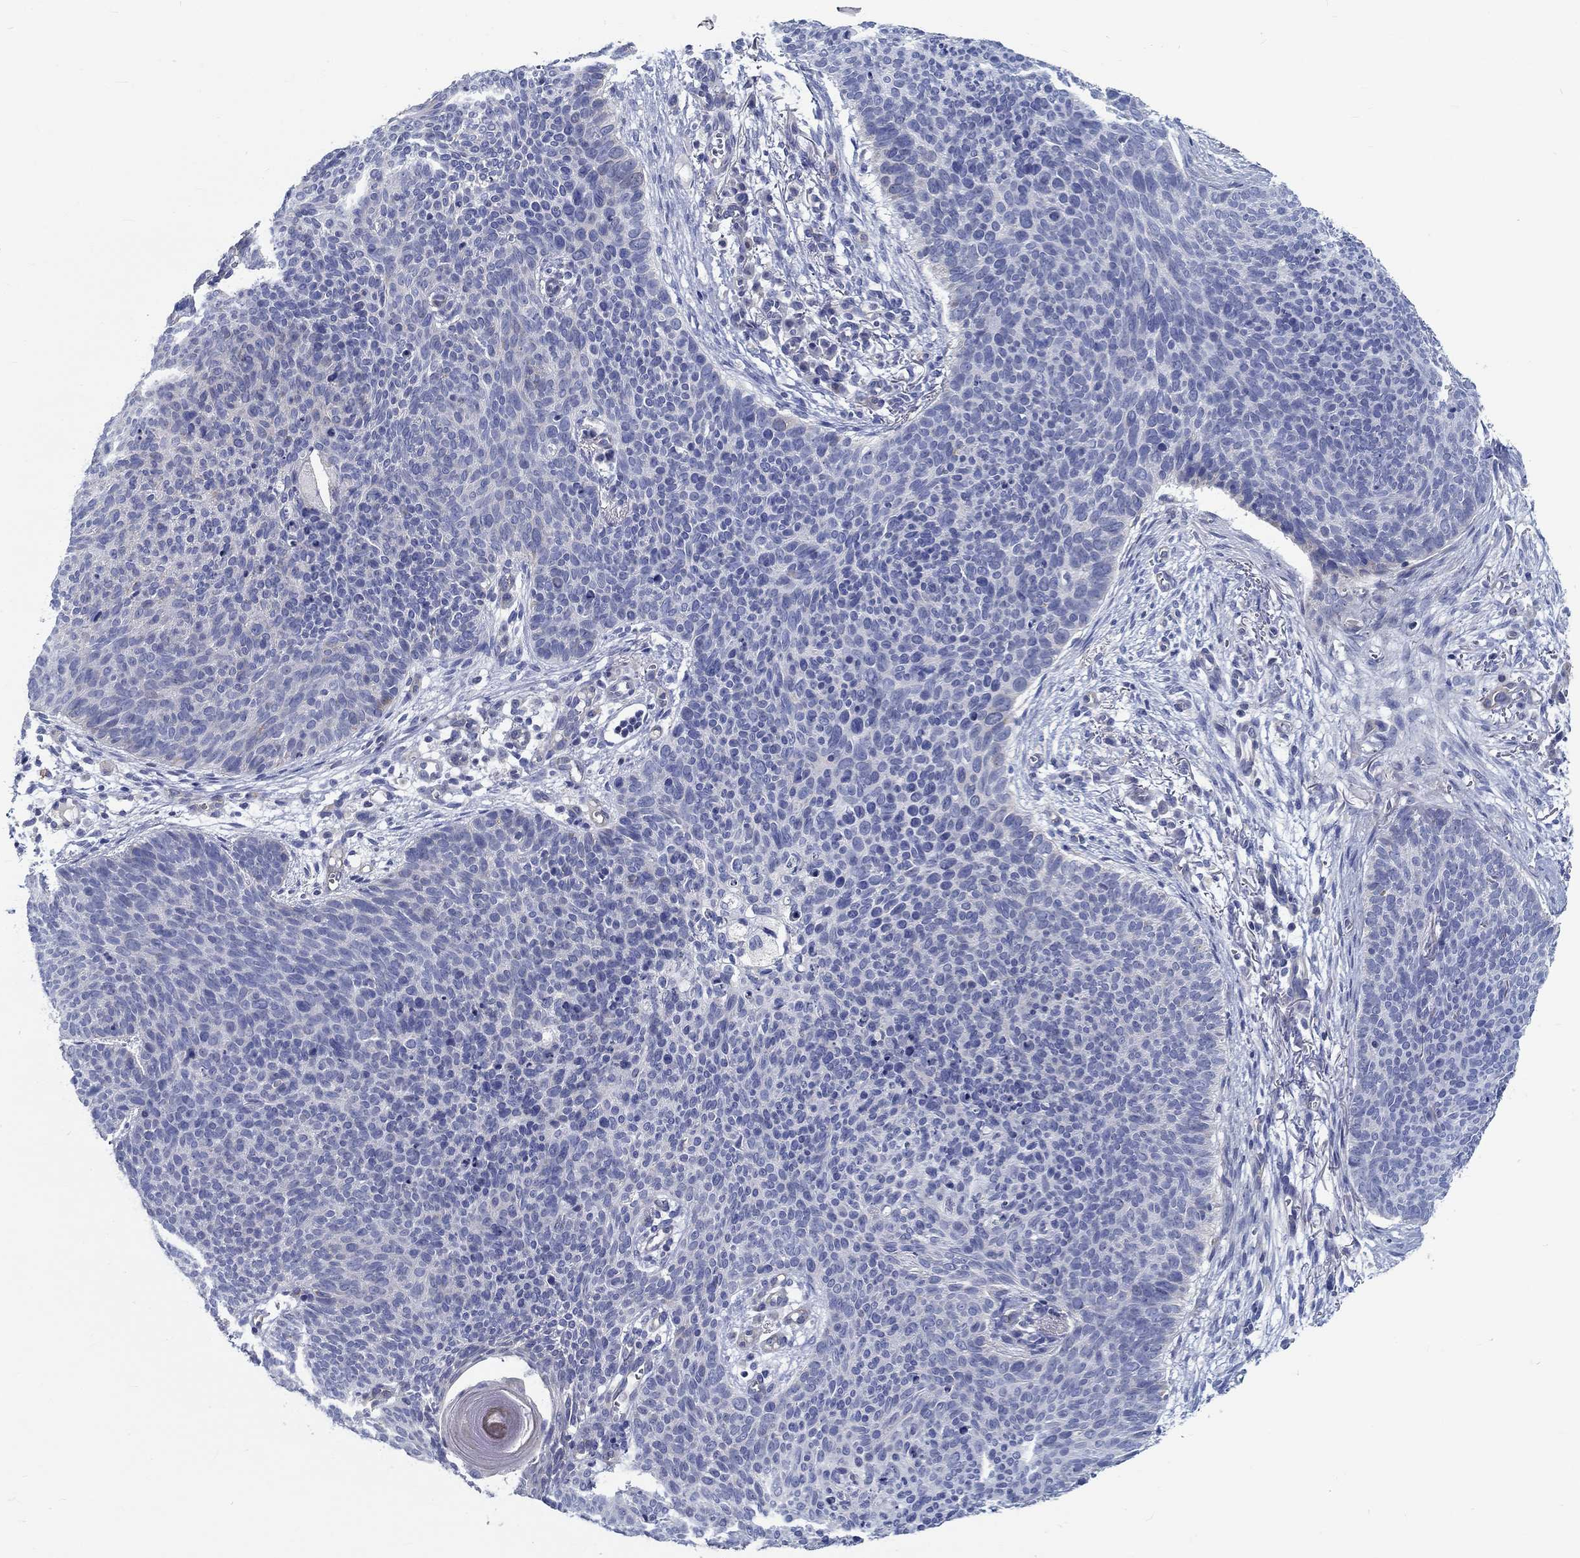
{"staining": {"intensity": "negative", "quantity": "none", "location": "none"}, "tissue": "skin cancer", "cell_type": "Tumor cells", "image_type": "cancer", "snomed": [{"axis": "morphology", "description": "Basal cell carcinoma"}, {"axis": "topography", "description": "Skin"}], "caption": "Human skin basal cell carcinoma stained for a protein using immunohistochemistry exhibits no expression in tumor cells.", "gene": "MYBPC1", "patient": {"sex": "male", "age": 64}}